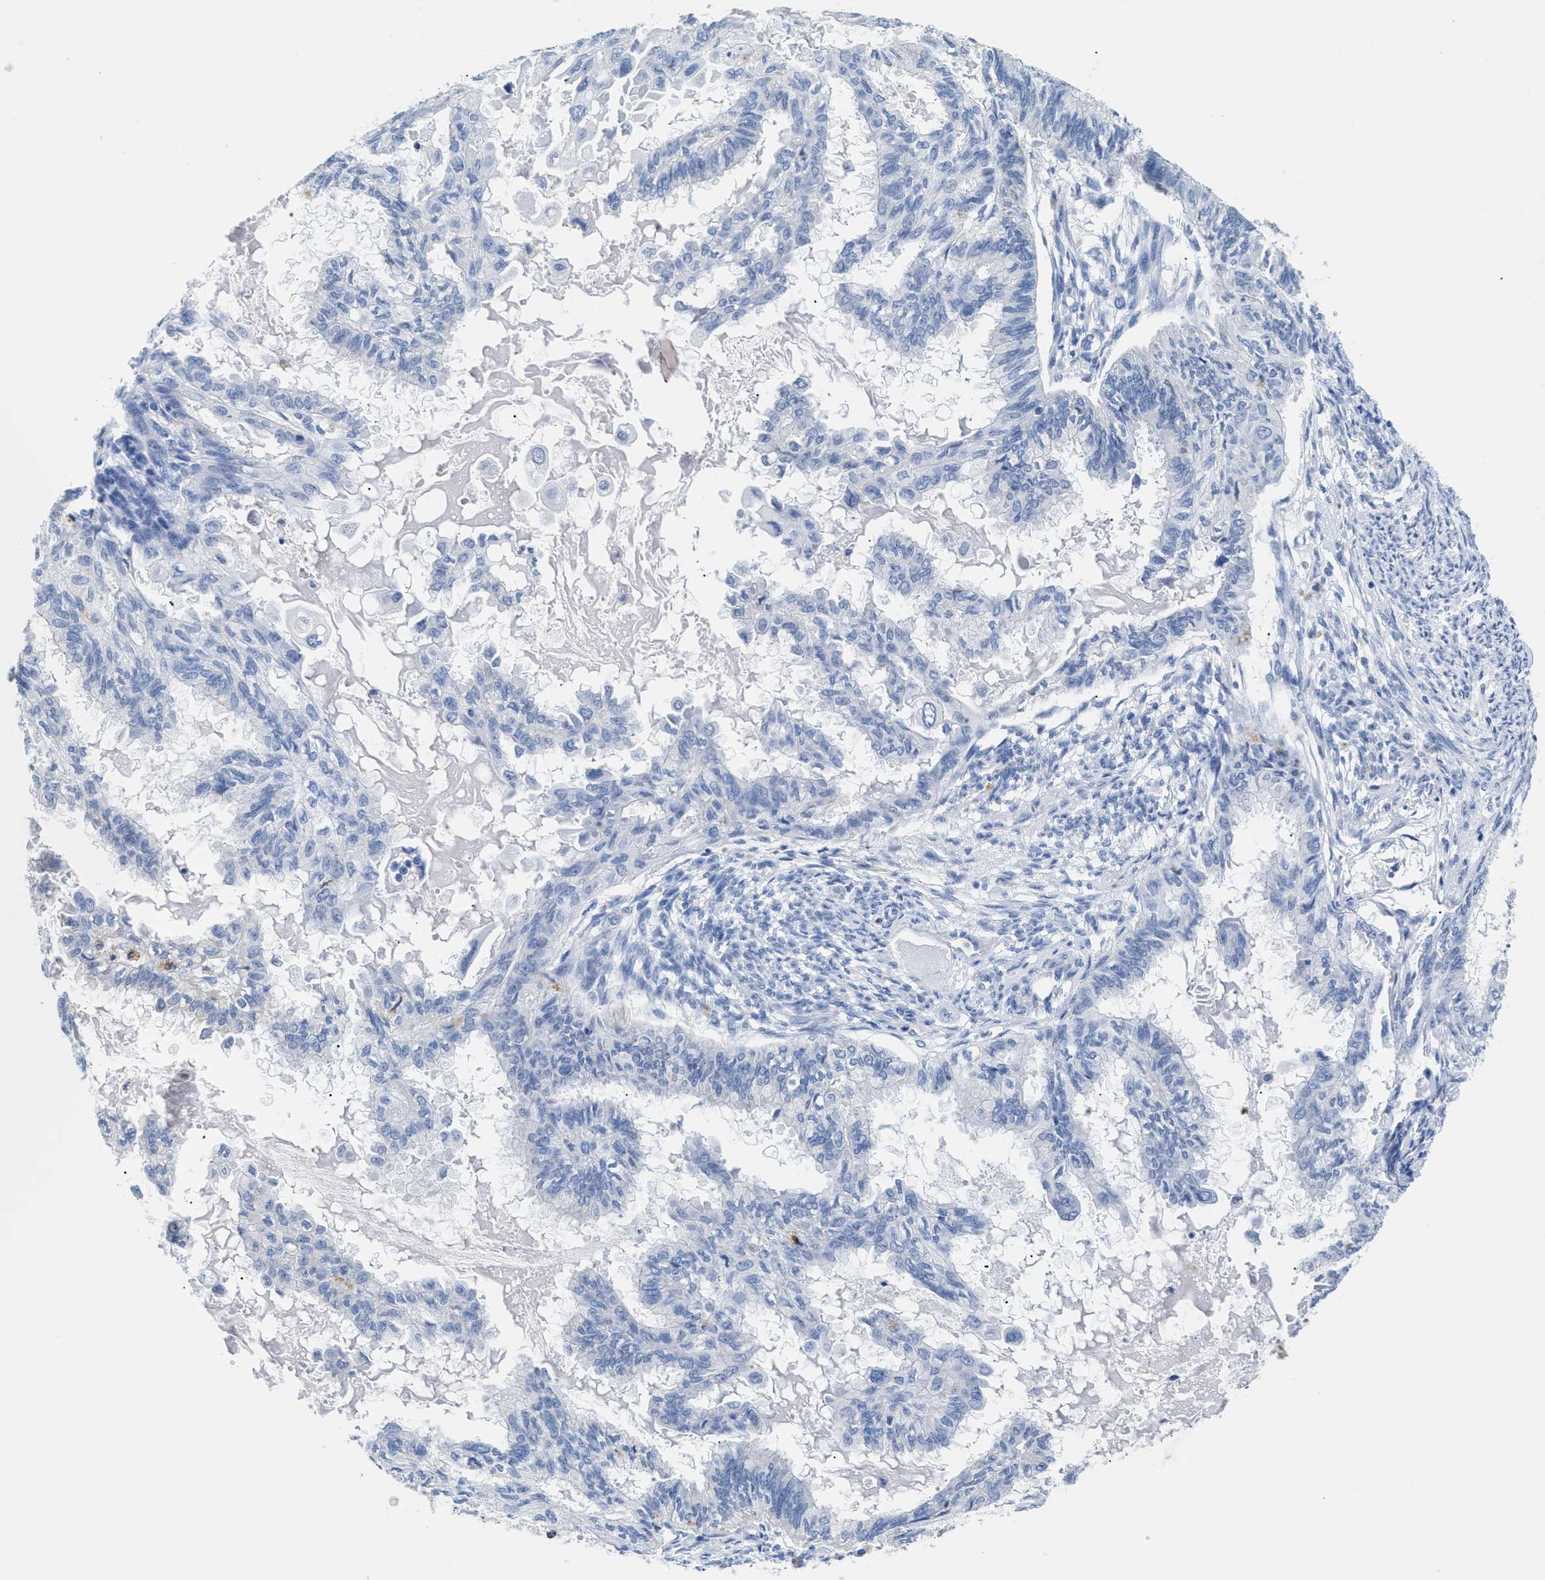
{"staining": {"intensity": "negative", "quantity": "none", "location": "none"}, "tissue": "cervical cancer", "cell_type": "Tumor cells", "image_type": "cancer", "snomed": [{"axis": "morphology", "description": "Normal tissue, NOS"}, {"axis": "morphology", "description": "Adenocarcinoma, NOS"}, {"axis": "topography", "description": "Cervix"}, {"axis": "topography", "description": "Endometrium"}], "caption": "DAB (3,3'-diaminobenzidine) immunohistochemical staining of human cervical cancer demonstrates no significant positivity in tumor cells.", "gene": "APOBEC2", "patient": {"sex": "female", "age": 86}}